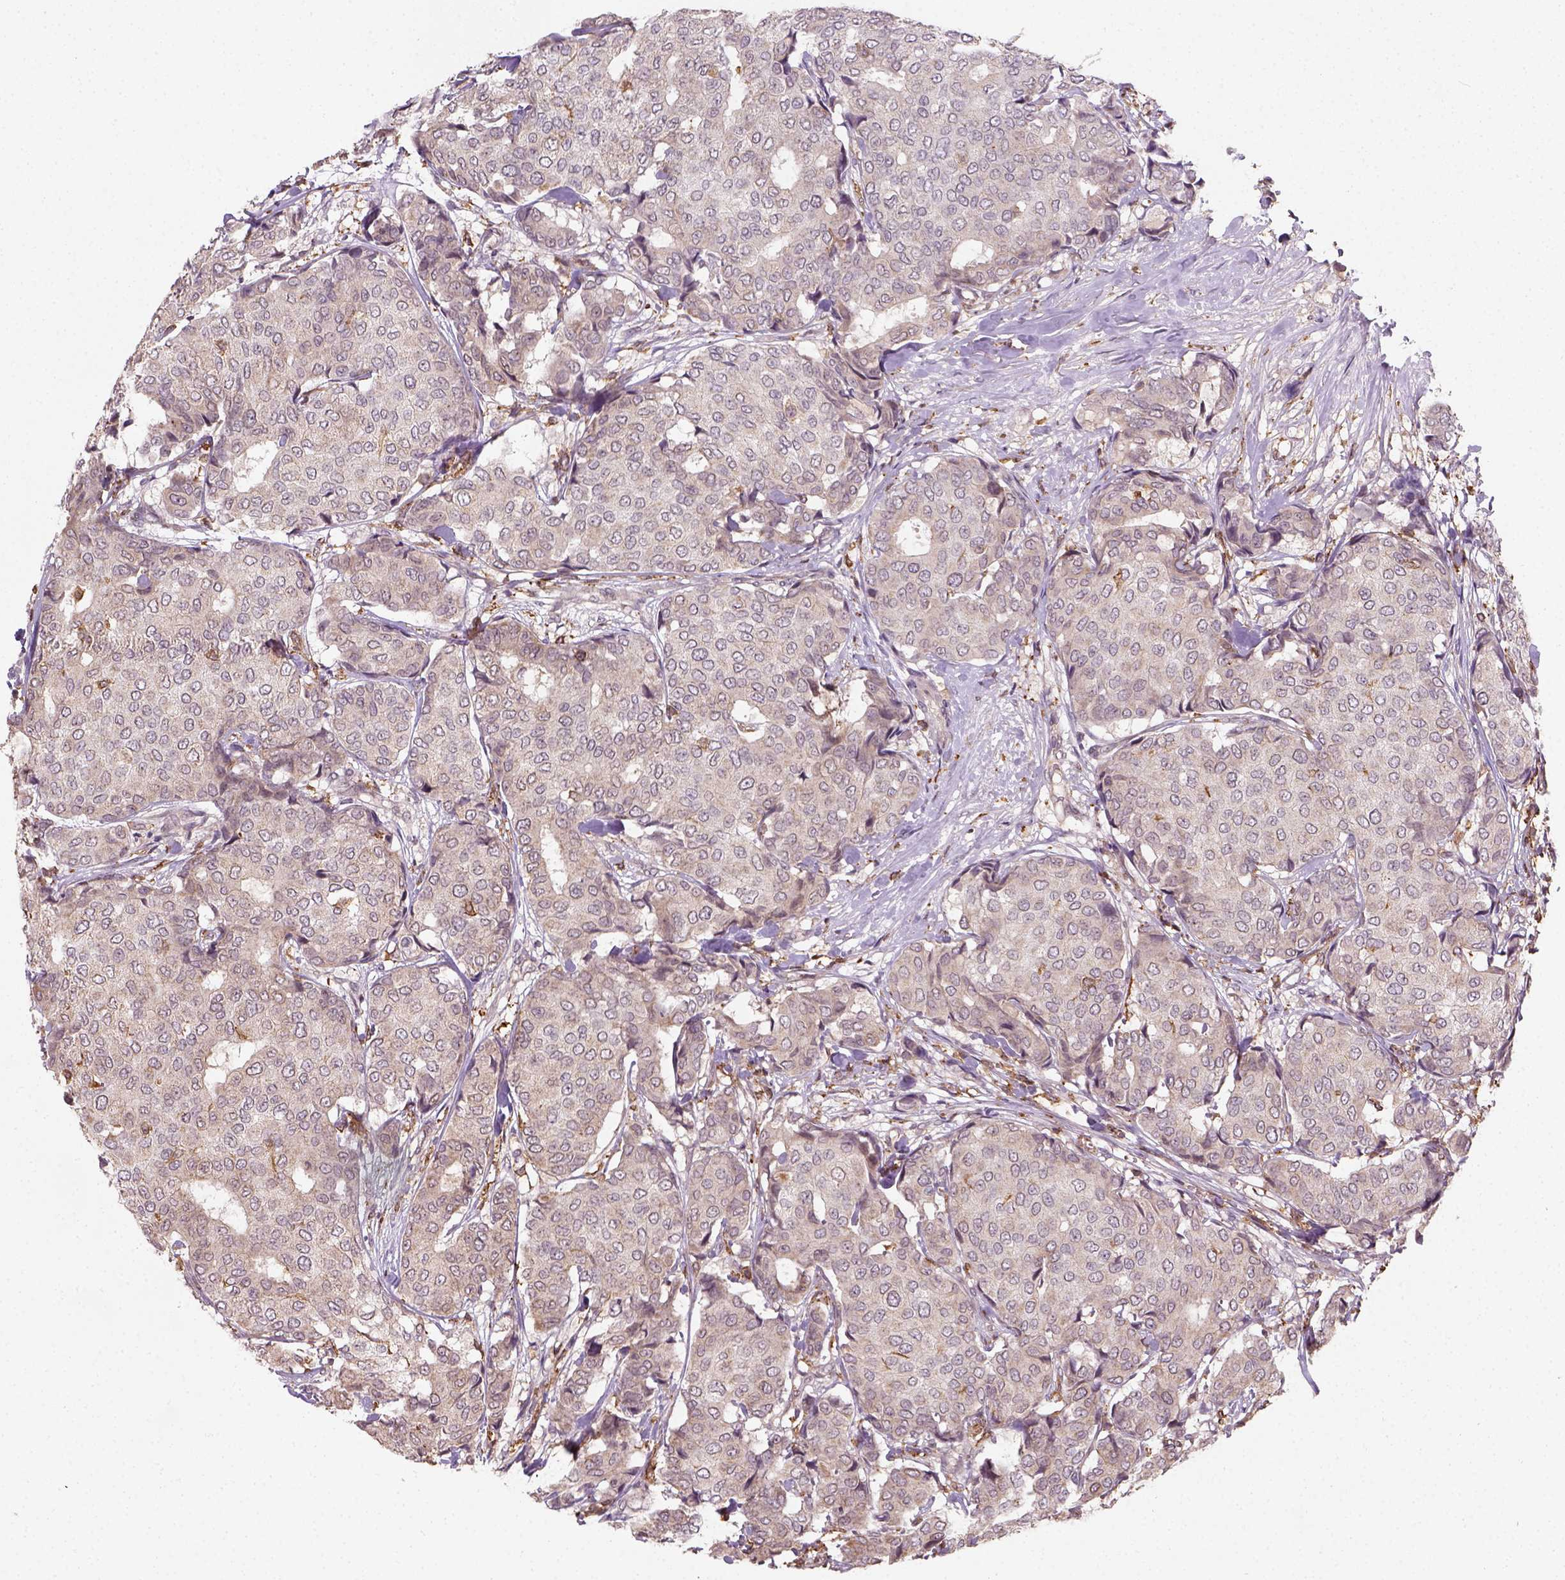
{"staining": {"intensity": "weak", "quantity": "<25%", "location": "cytoplasmic/membranous"}, "tissue": "breast cancer", "cell_type": "Tumor cells", "image_type": "cancer", "snomed": [{"axis": "morphology", "description": "Duct carcinoma"}, {"axis": "topography", "description": "Breast"}], "caption": "Image shows no significant protein positivity in tumor cells of breast cancer (invasive ductal carcinoma). (Stains: DAB (3,3'-diaminobenzidine) IHC with hematoxylin counter stain, Microscopy: brightfield microscopy at high magnification).", "gene": "CAMKK1", "patient": {"sex": "female", "age": 75}}